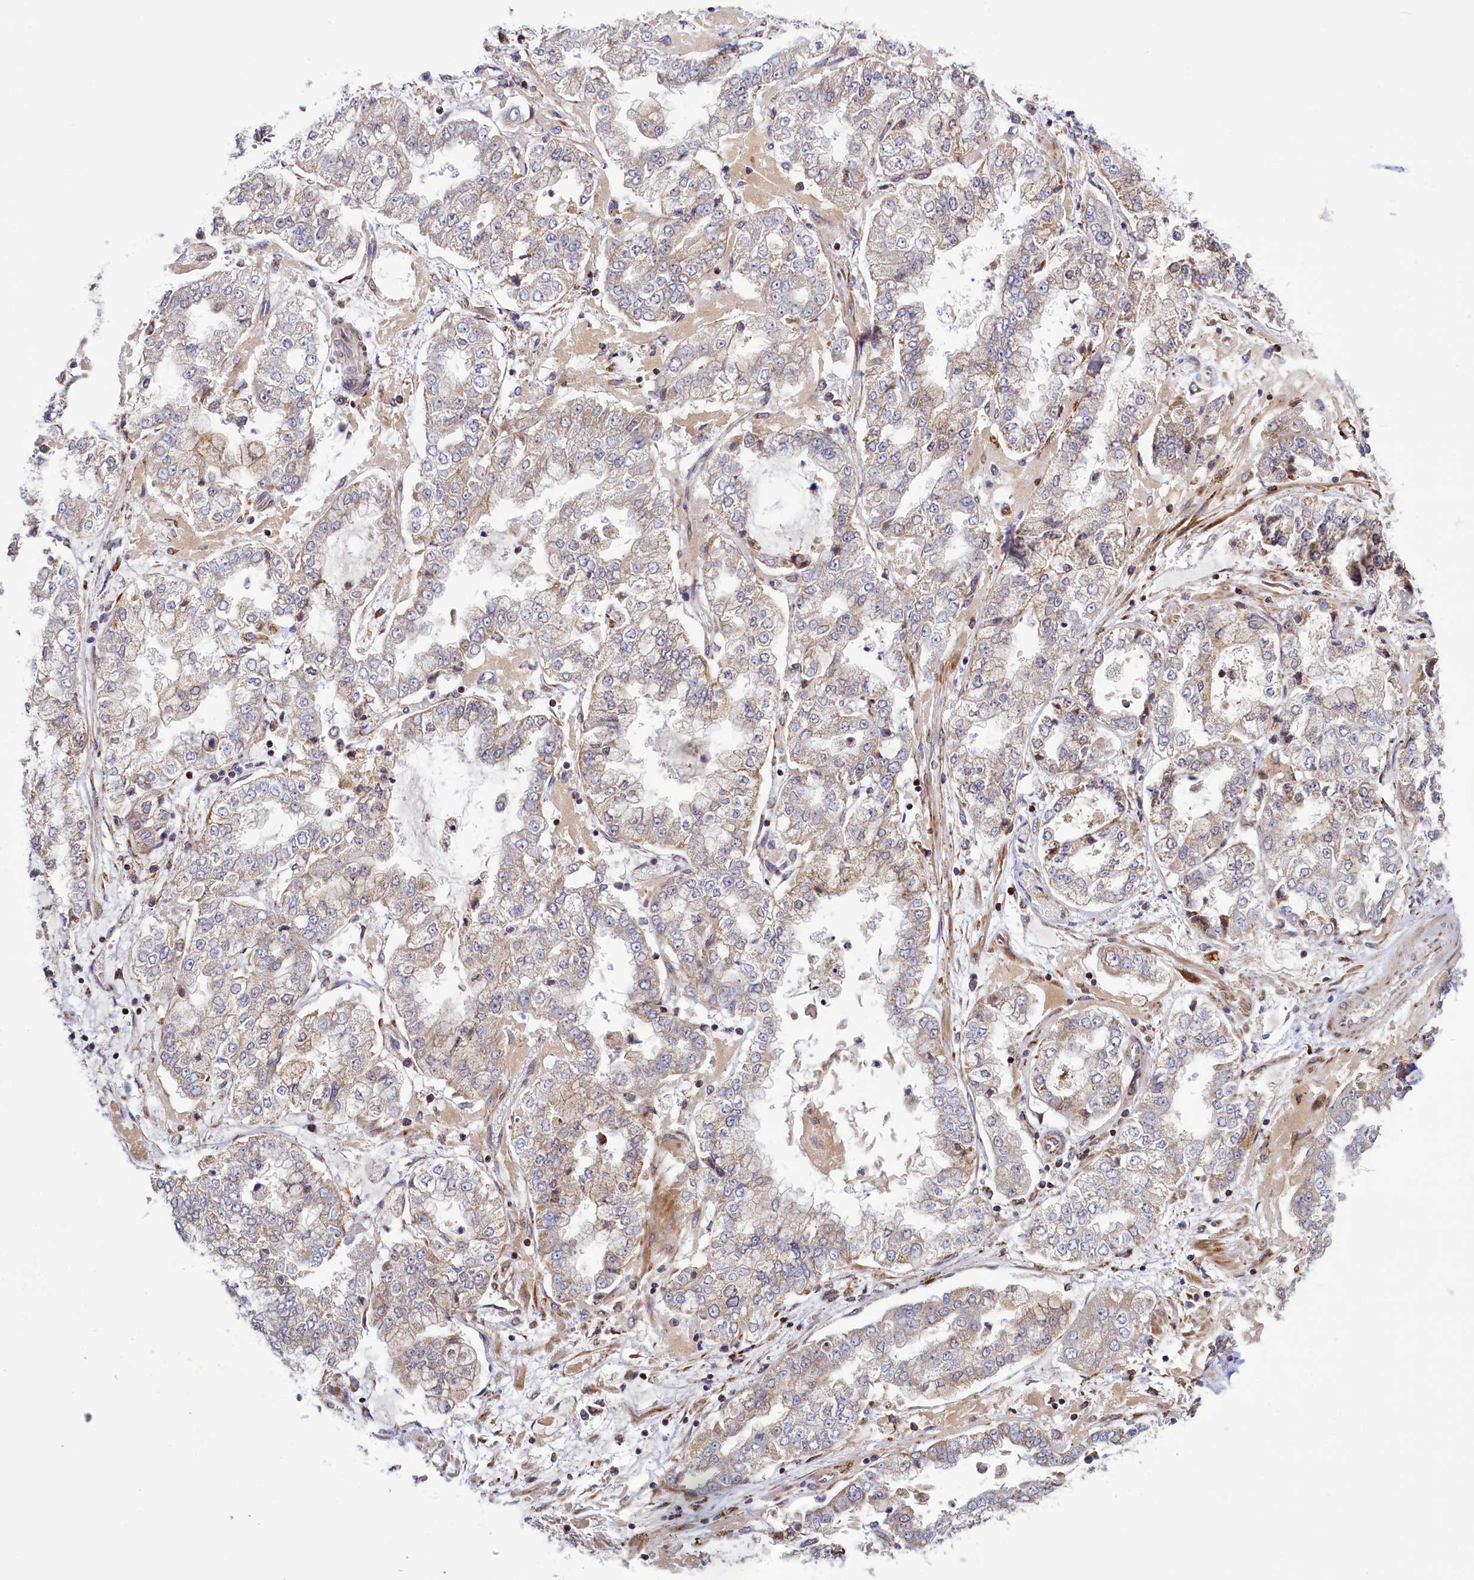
{"staining": {"intensity": "weak", "quantity": "25%-75%", "location": "cytoplasmic/membranous"}, "tissue": "stomach cancer", "cell_type": "Tumor cells", "image_type": "cancer", "snomed": [{"axis": "morphology", "description": "Adenocarcinoma, NOS"}, {"axis": "topography", "description": "Stomach"}], "caption": "A high-resolution histopathology image shows immunohistochemistry staining of stomach cancer (adenocarcinoma), which demonstrates weak cytoplasmic/membranous positivity in approximately 25%-75% of tumor cells.", "gene": "DYNC2H1", "patient": {"sex": "male", "age": 76}}